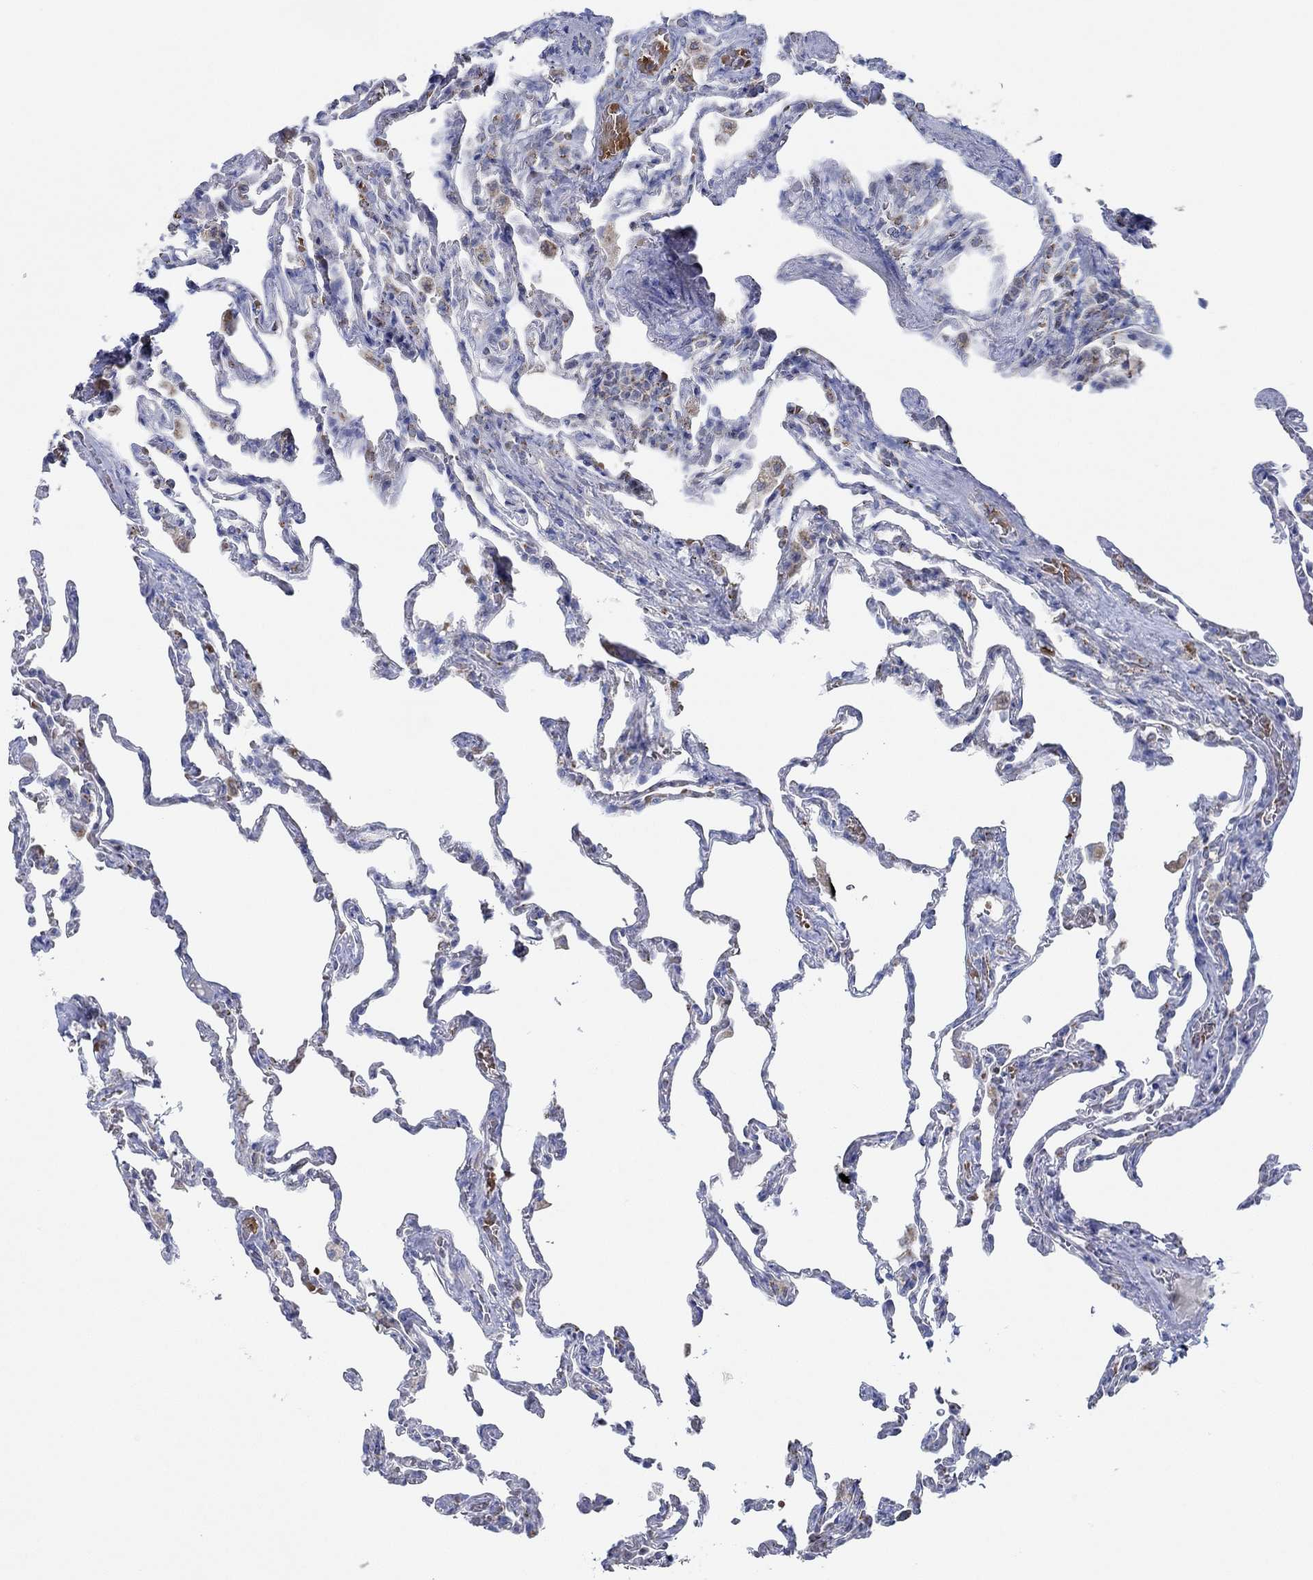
{"staining": {"intensity": "moderate", "quantity": "<25%", "location": "cytoplasmic/membranous"}, "tissue": "lung", "cell_type": "Alveolar cells", "image_type": "normal", "snomed": [{"axis": "morphology", "description": "Normal tissue, NOS"}, {"axis": "topography", "description": "Lung"}], "caption": "The histopathology image demonstrates staining of unremarkable lung, revealing moderate cytoplasmic/membranous protein positivity (brown color) within alveolar cells. The protein of interest is stained brown, and the nuclei are stained in blue (DAB IHC with brightfield microscopy, high magnification).", "gene": "GLOD5", "patient": {"sex": "female", "age": 43}}